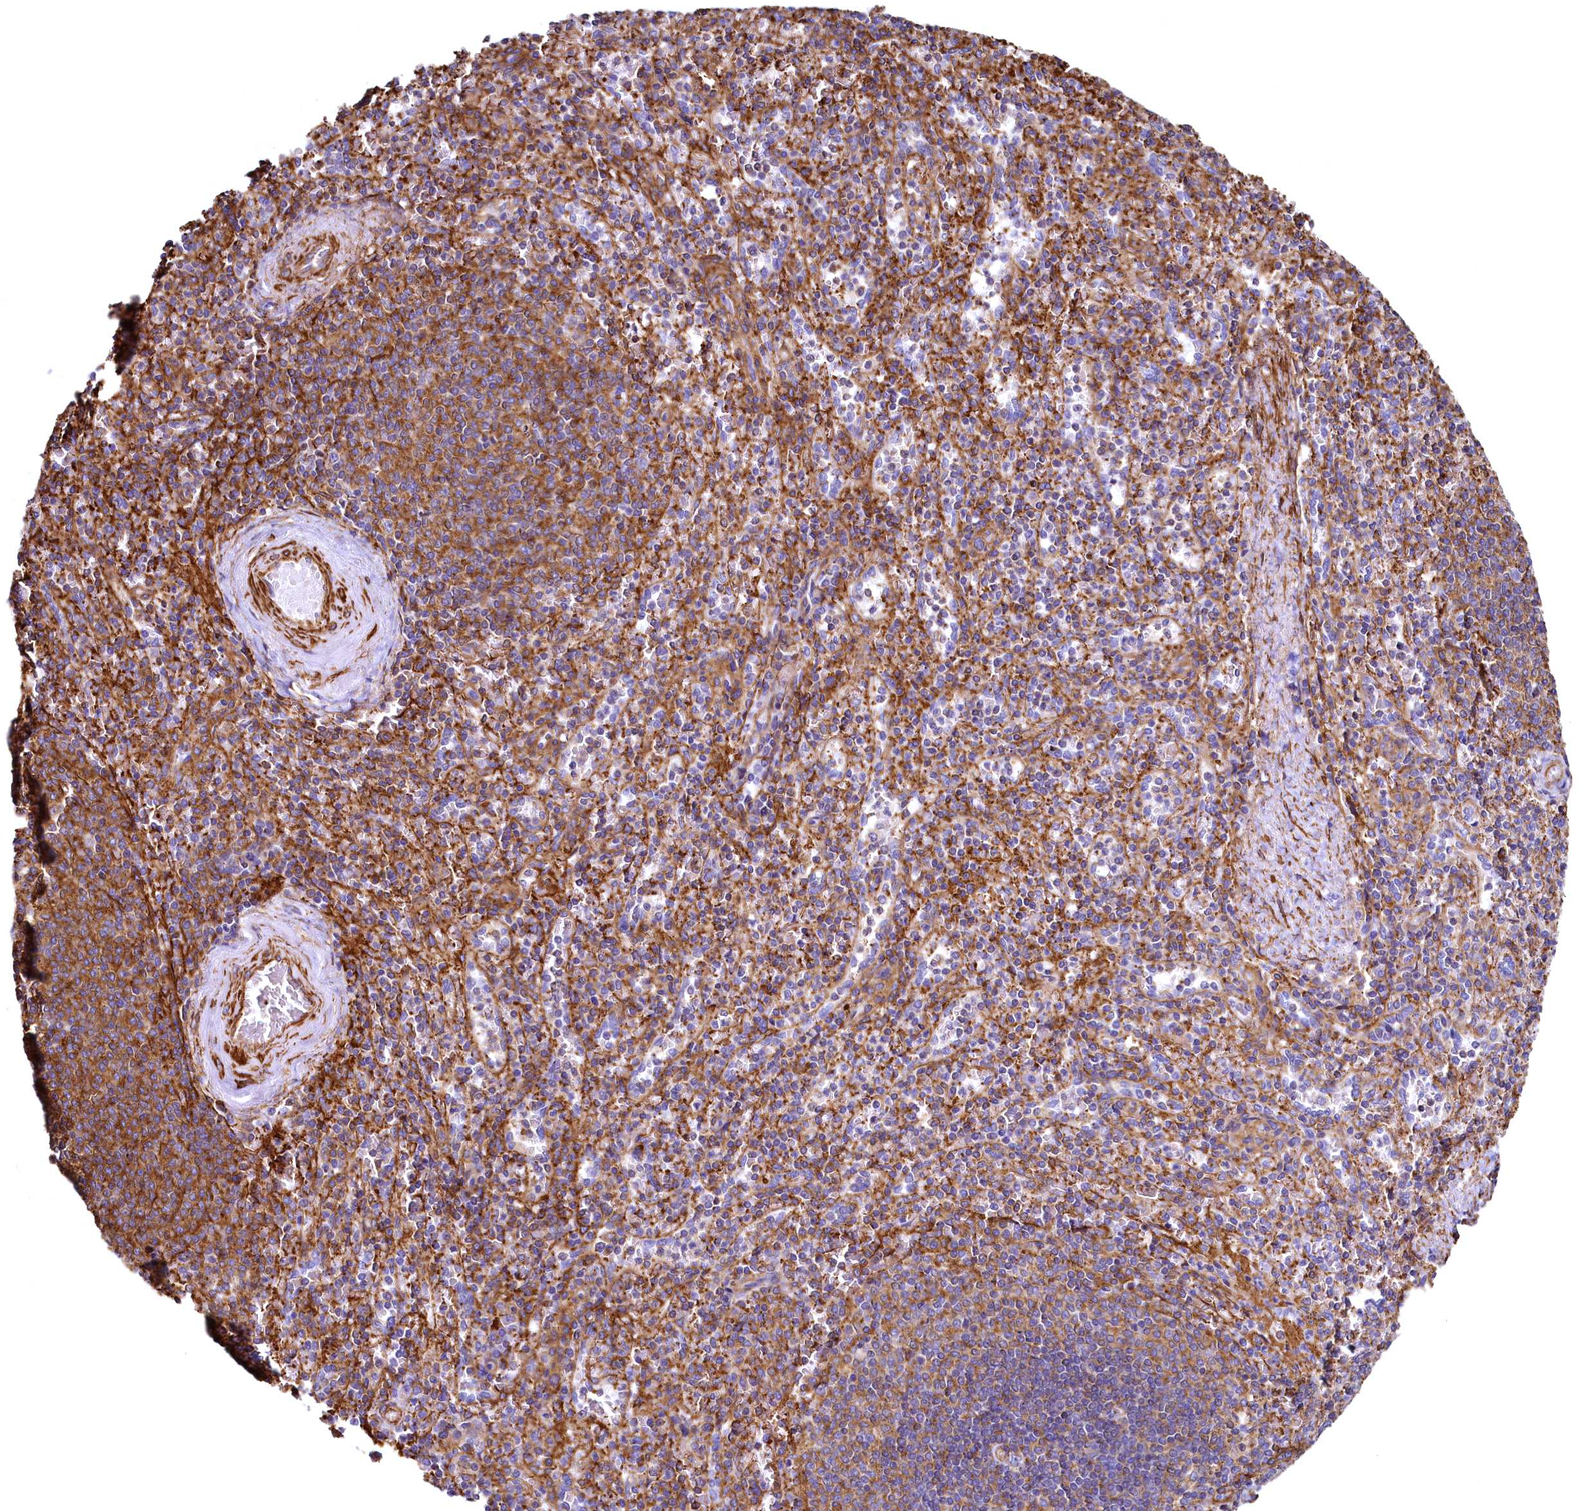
{"staining": {"intensity": "strong", "quantity": "25%-75%", "location": "cytoplasmic/membranous"}, "tissue": "spleen", "cell_type": "Cells in red pulp", "image_type": "normal", "snomed": [{"axis": "morphology", "description": "Normal tissue, NOS"}, {"axis": "topography", "description": "Spleen"}], "caption": "Cells in red pulp display high levels of strong cytoplasmic/membranous positivity in approximately 25%-75% of cells in benign spleen. The protein of interest is shown in brown color, while the nuclei are stained blue.", "gene": "THBS1", "patient": {"sex": "male", "age": 82}}